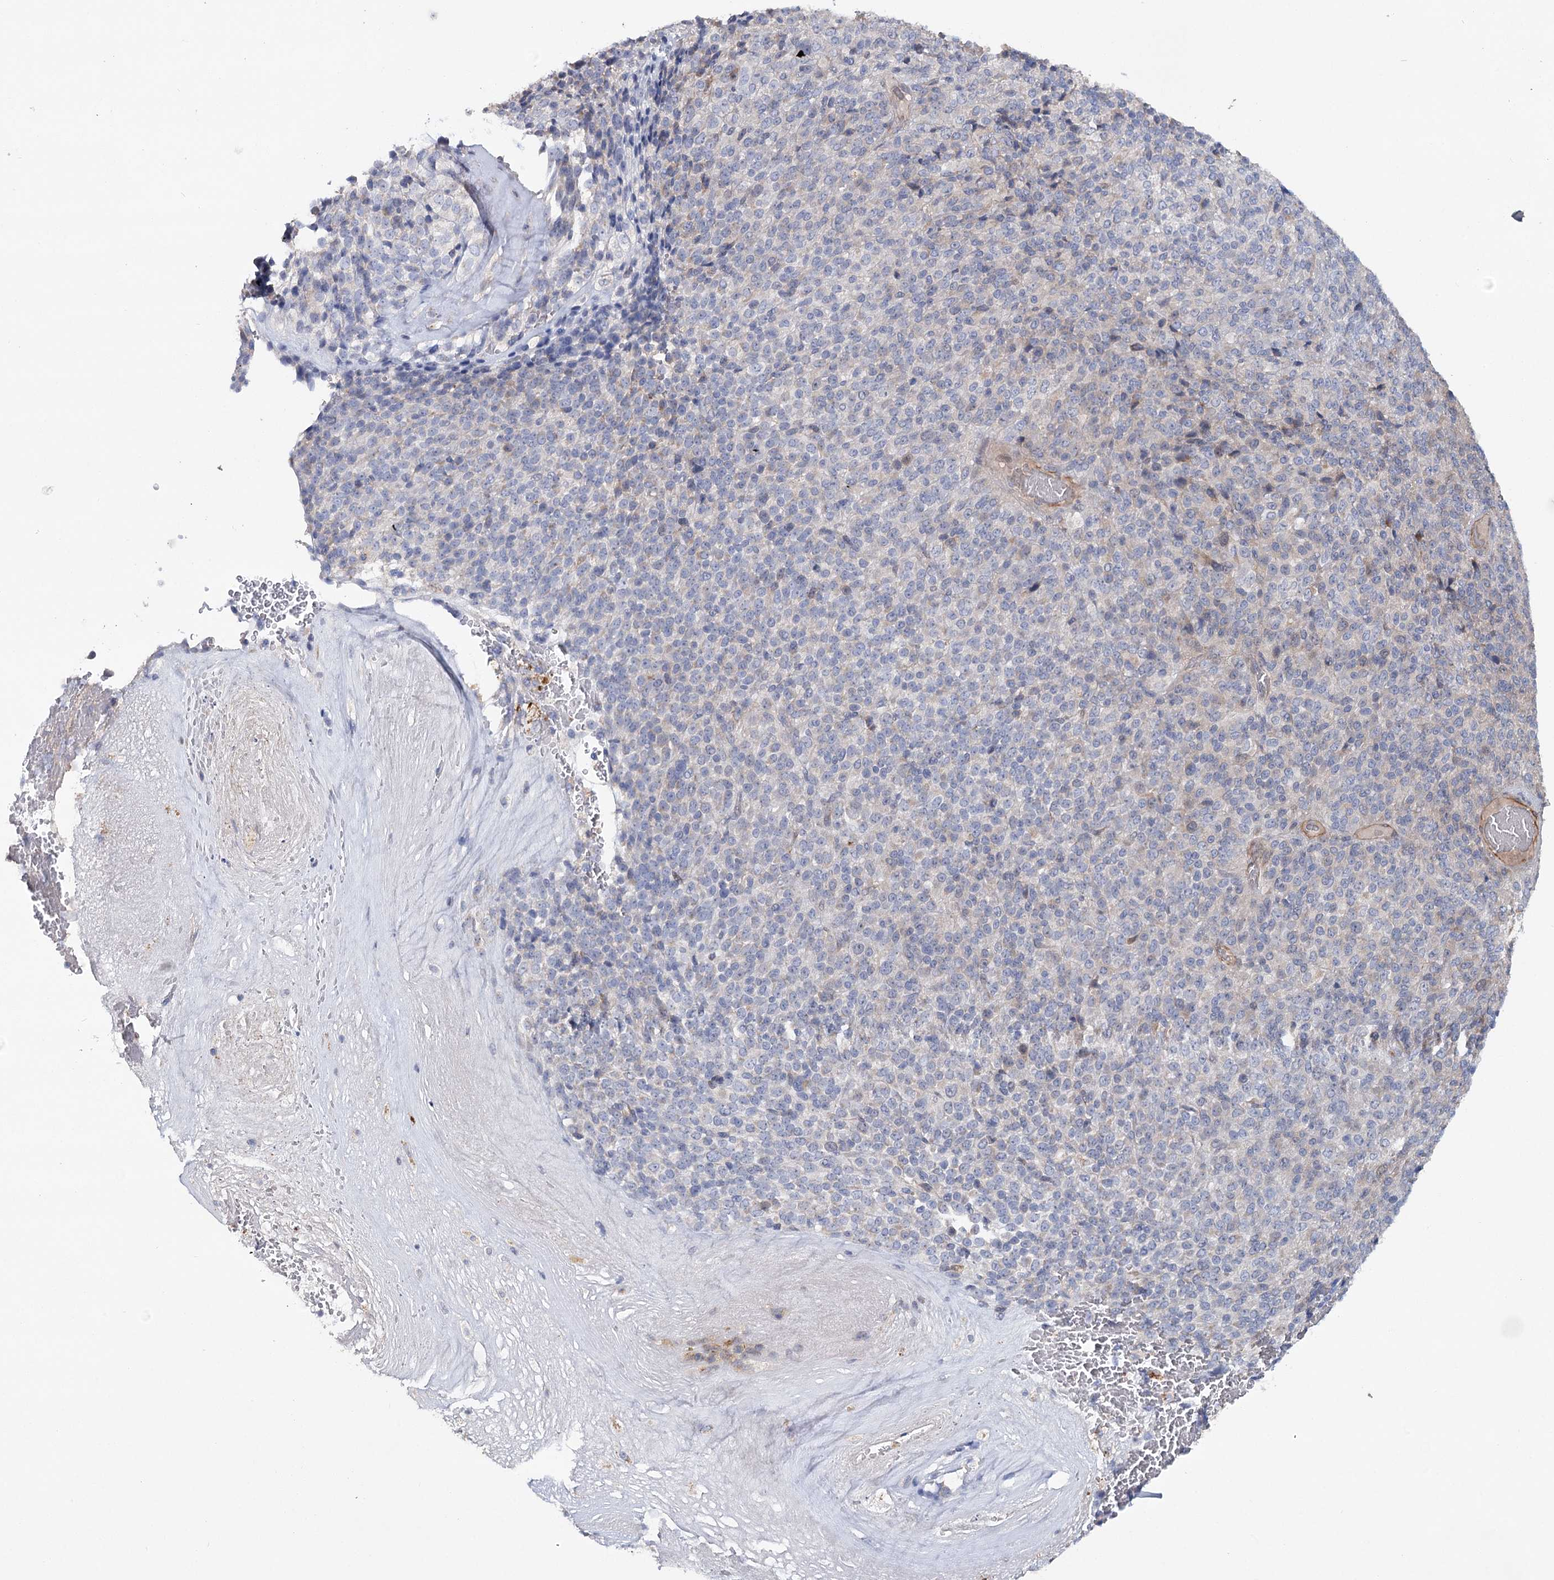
{"staining": {"intensity": "negative", "quantity": "none", "location": "none"}, "tissue": "melanoma", "cell_type": "Tumor cells", "image_type": "cancer", "snomed": [{"axis": "morphology", "description": "Malignant melanoma, Metastatic site"}, {"axis": "topography", "description": "Brain"}], "caption": "IHC of melanoma reveals no positivity in tumor cells. Brightfield microscopy of immunohistochemistry stained with DAB (3,3'-diaminobenzidine) (brown) and hematoxylin (blue), captured at high magnification.", "gene": "MAP3K13", "patient": {"sex": "female", "age": 56}}